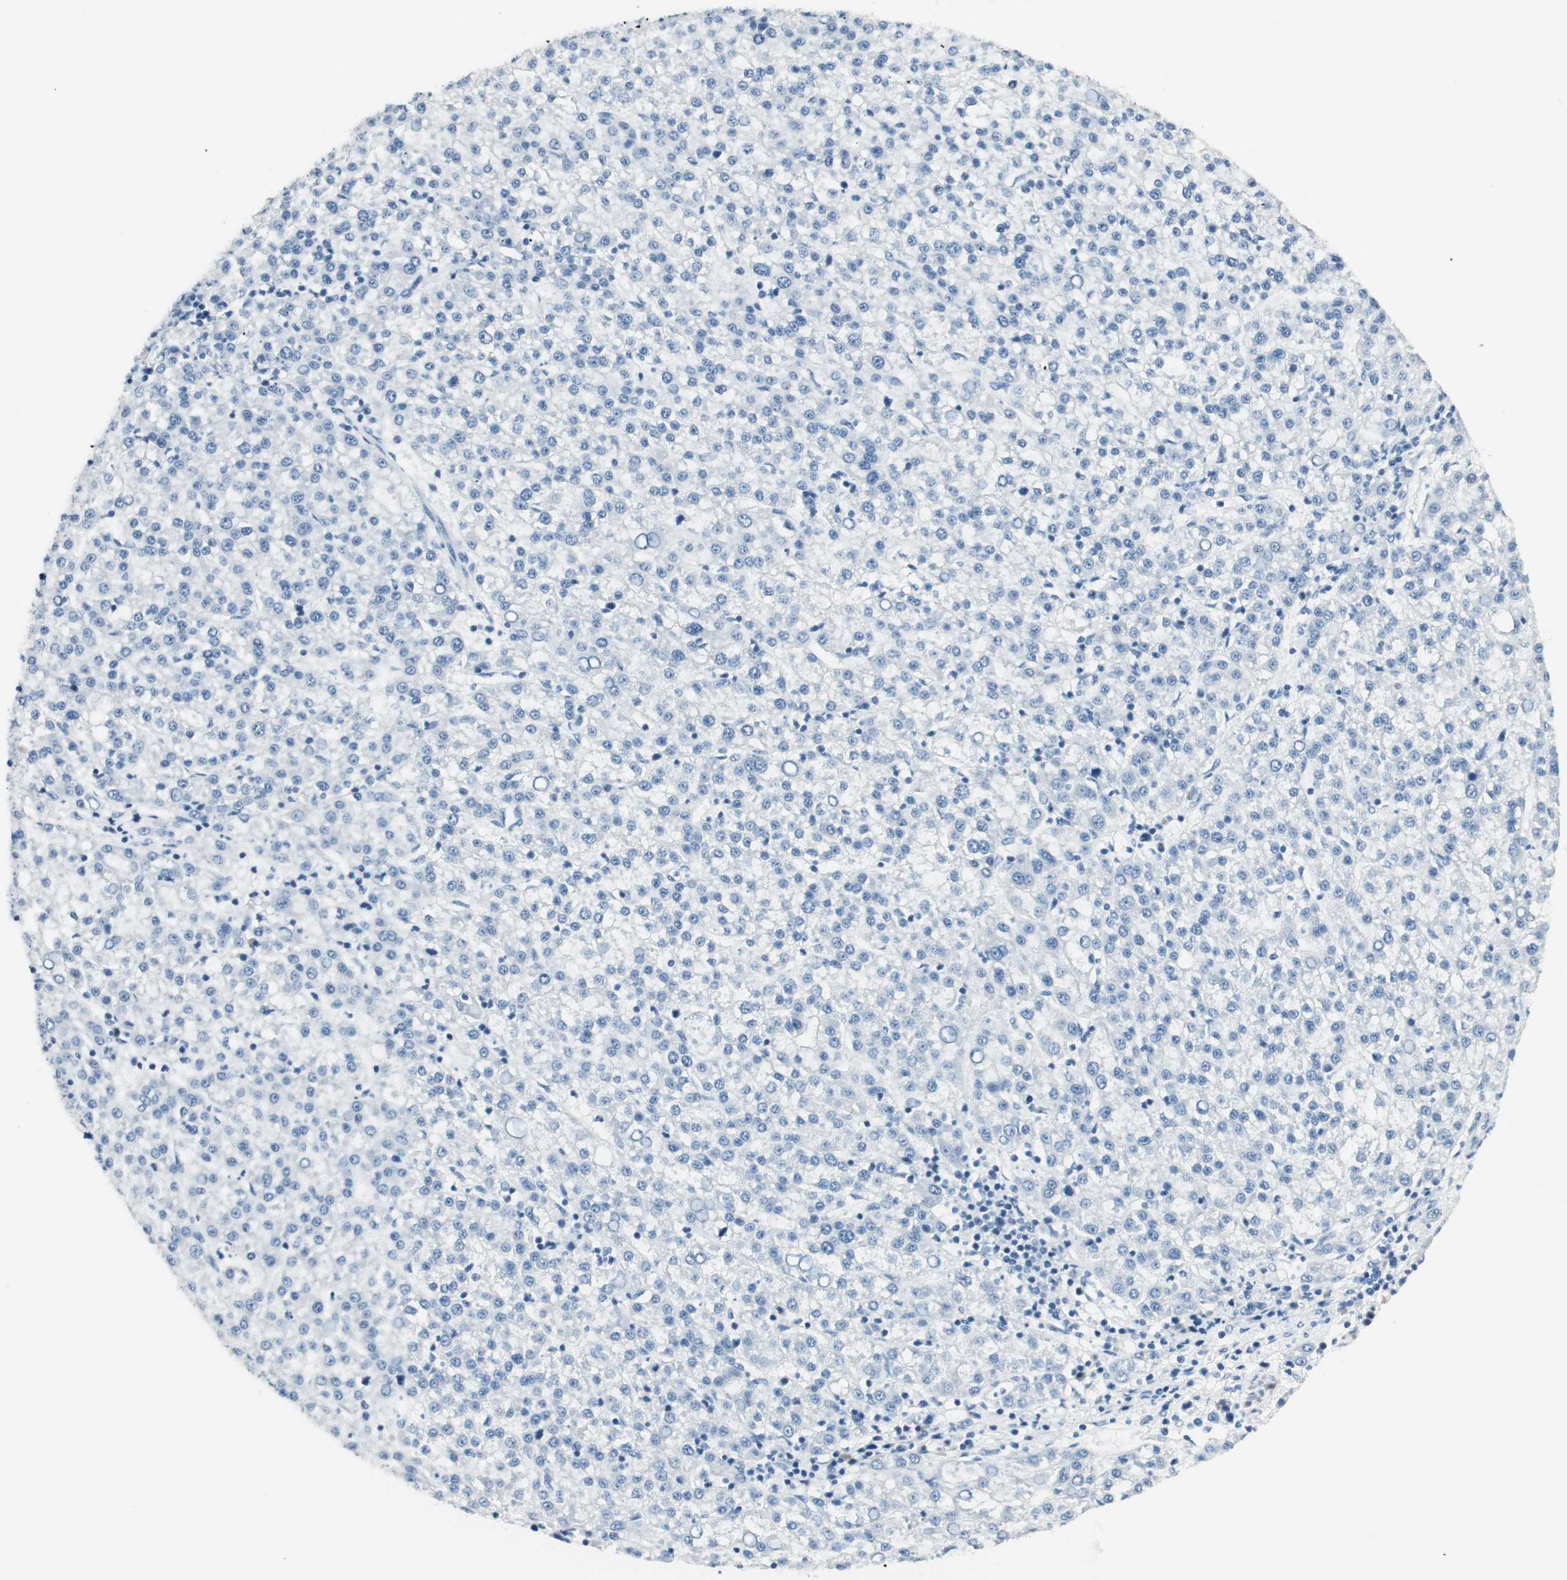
{"staining": {"intensity": "negative", "quantity": "none", "location": "none"}, "tissue": "liver cancer", "cell_type": "Tumor cells", "image_type": "cancer", "snomed": [{"axis": "morphology", "description": "Carcinoma, Hepatocellular, NOS"}, {"axis": "topography", "description": "Liver"}], "caption": "Immunohistochemical staining of hepatocellular carcinoma (liver) reveals no significant staining in tumor cells.", "gene": "HOXB13", "patient": {"sex": "female", "age": 58}}